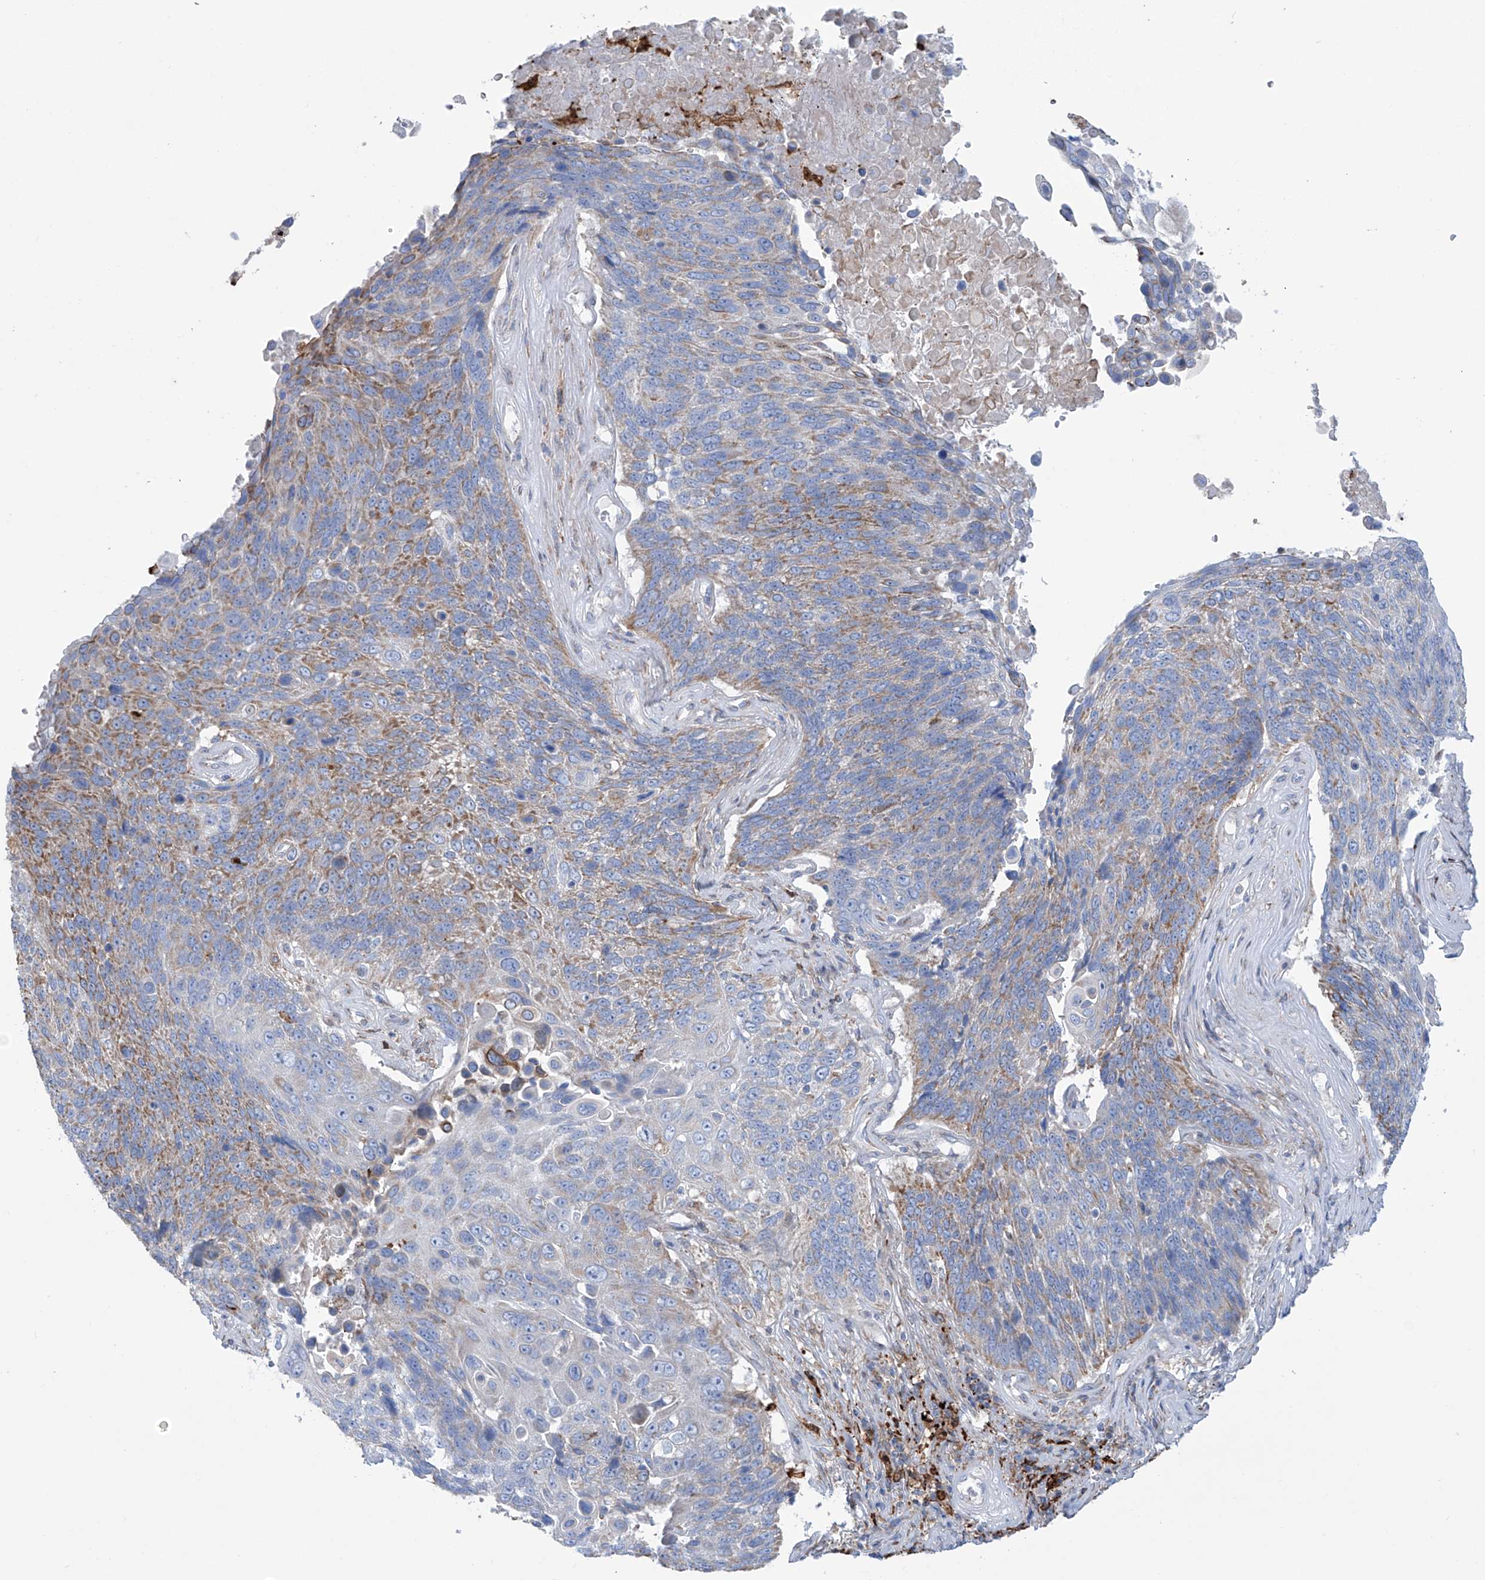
{"staining": {"intensity": "moderate", "quantity": "25%-75%", "location": "cytoplasmic/membranous"}, "tissue": "lung cancer", "cell_type": "Tumor cells", "image_type": "cancer", "snomed": [{"axis": "morphology", "description": "Squamous cell carcinoma, NOS"}, {"axis": "topography", "description": "Lung"}], "caption": "This photomicrograph shows lung cancer (squamous cell carcinoma) stained with immunohistochemistry (IHC) to label a protein in brown. The cytoplasmic/membranous of tumor cells show moderate positivity for the protein. Nuclei are counter-stained blue.", "gene": "ALDH6A1", "patient": {"sex": "male", "age": 66}}